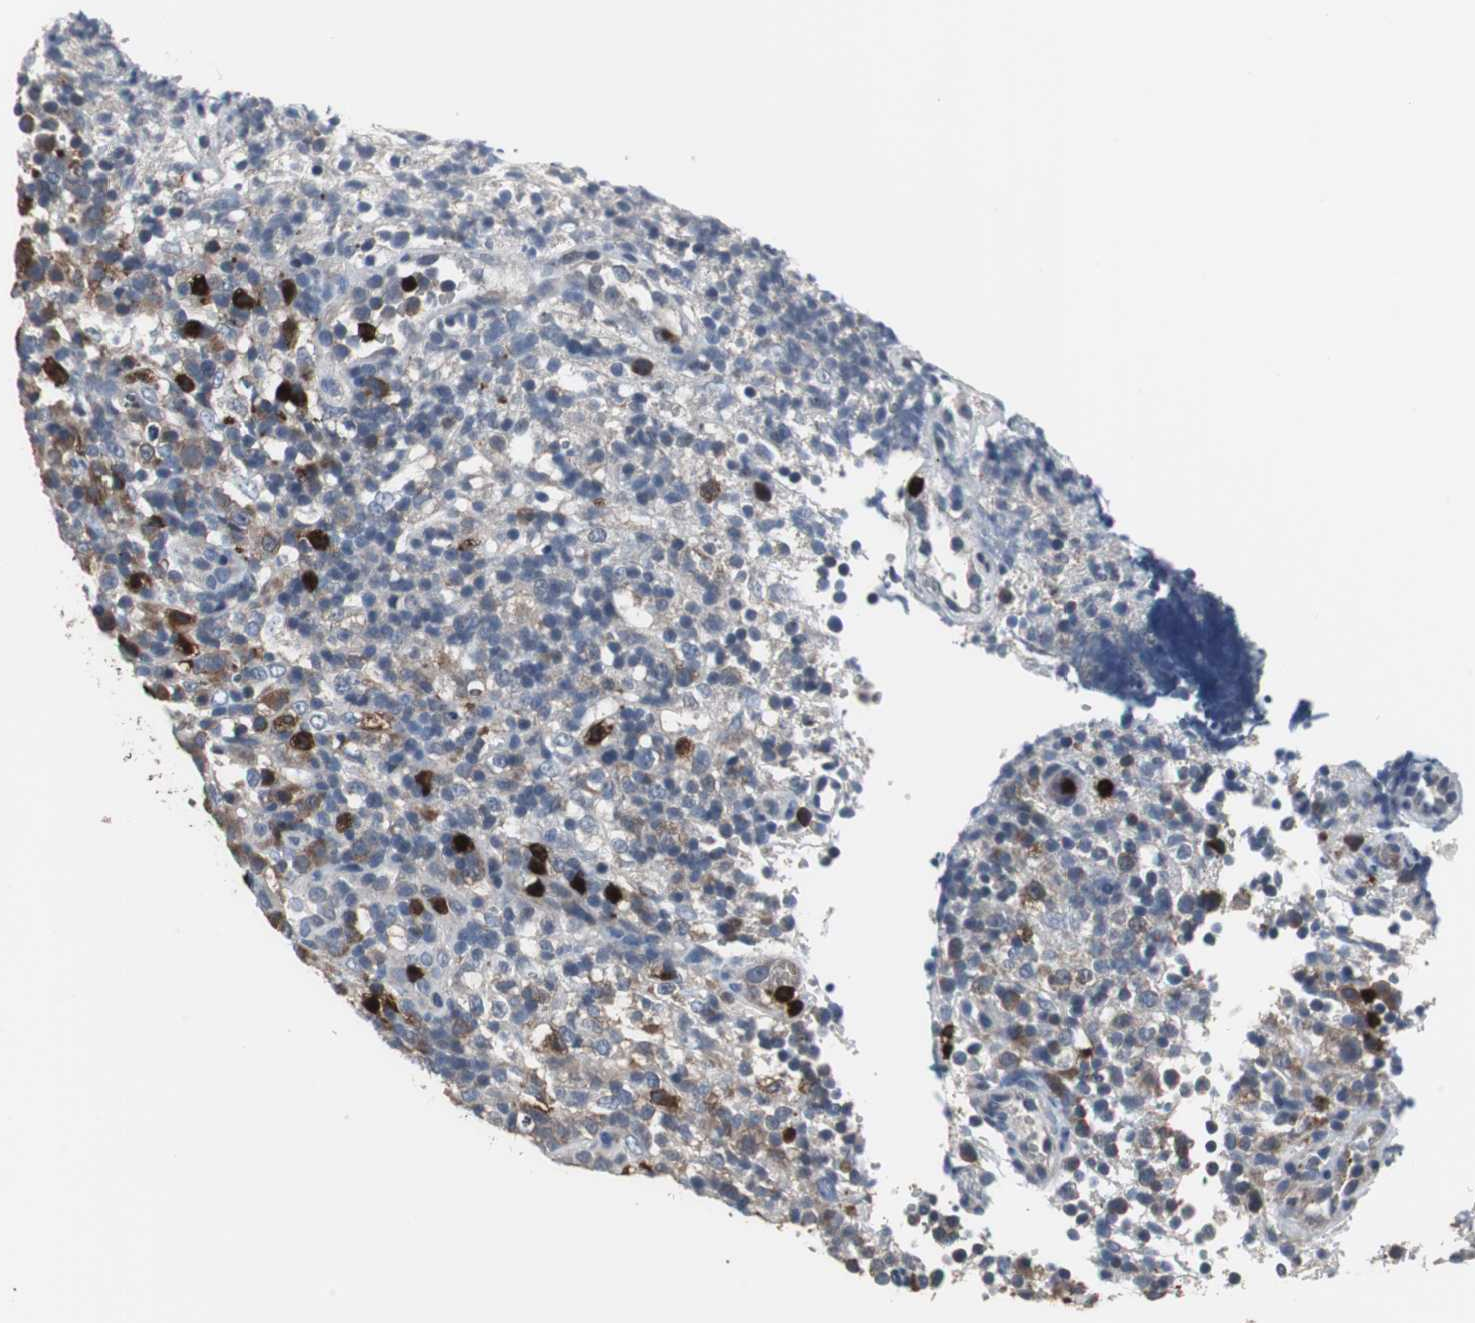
{"staining": {"intensity": "negative", "quantity": "none", "location": "none"}, "tissue": "lymphoma", "cell_type": "Tumor cells", "image_type": "cancer", "snomed": [{"axis": "morphology", "description": "Malignant lymphoma, non-Hodgkin's type, High grade"}, {"axis": "topography", "description": "Lymph node"}], "caption": "Immunohistochemical staining of lymphoma reveals no significant positivity in tumor cells.", "gene": "NCF2", "patient": {"sex": "female", "age": 76}}